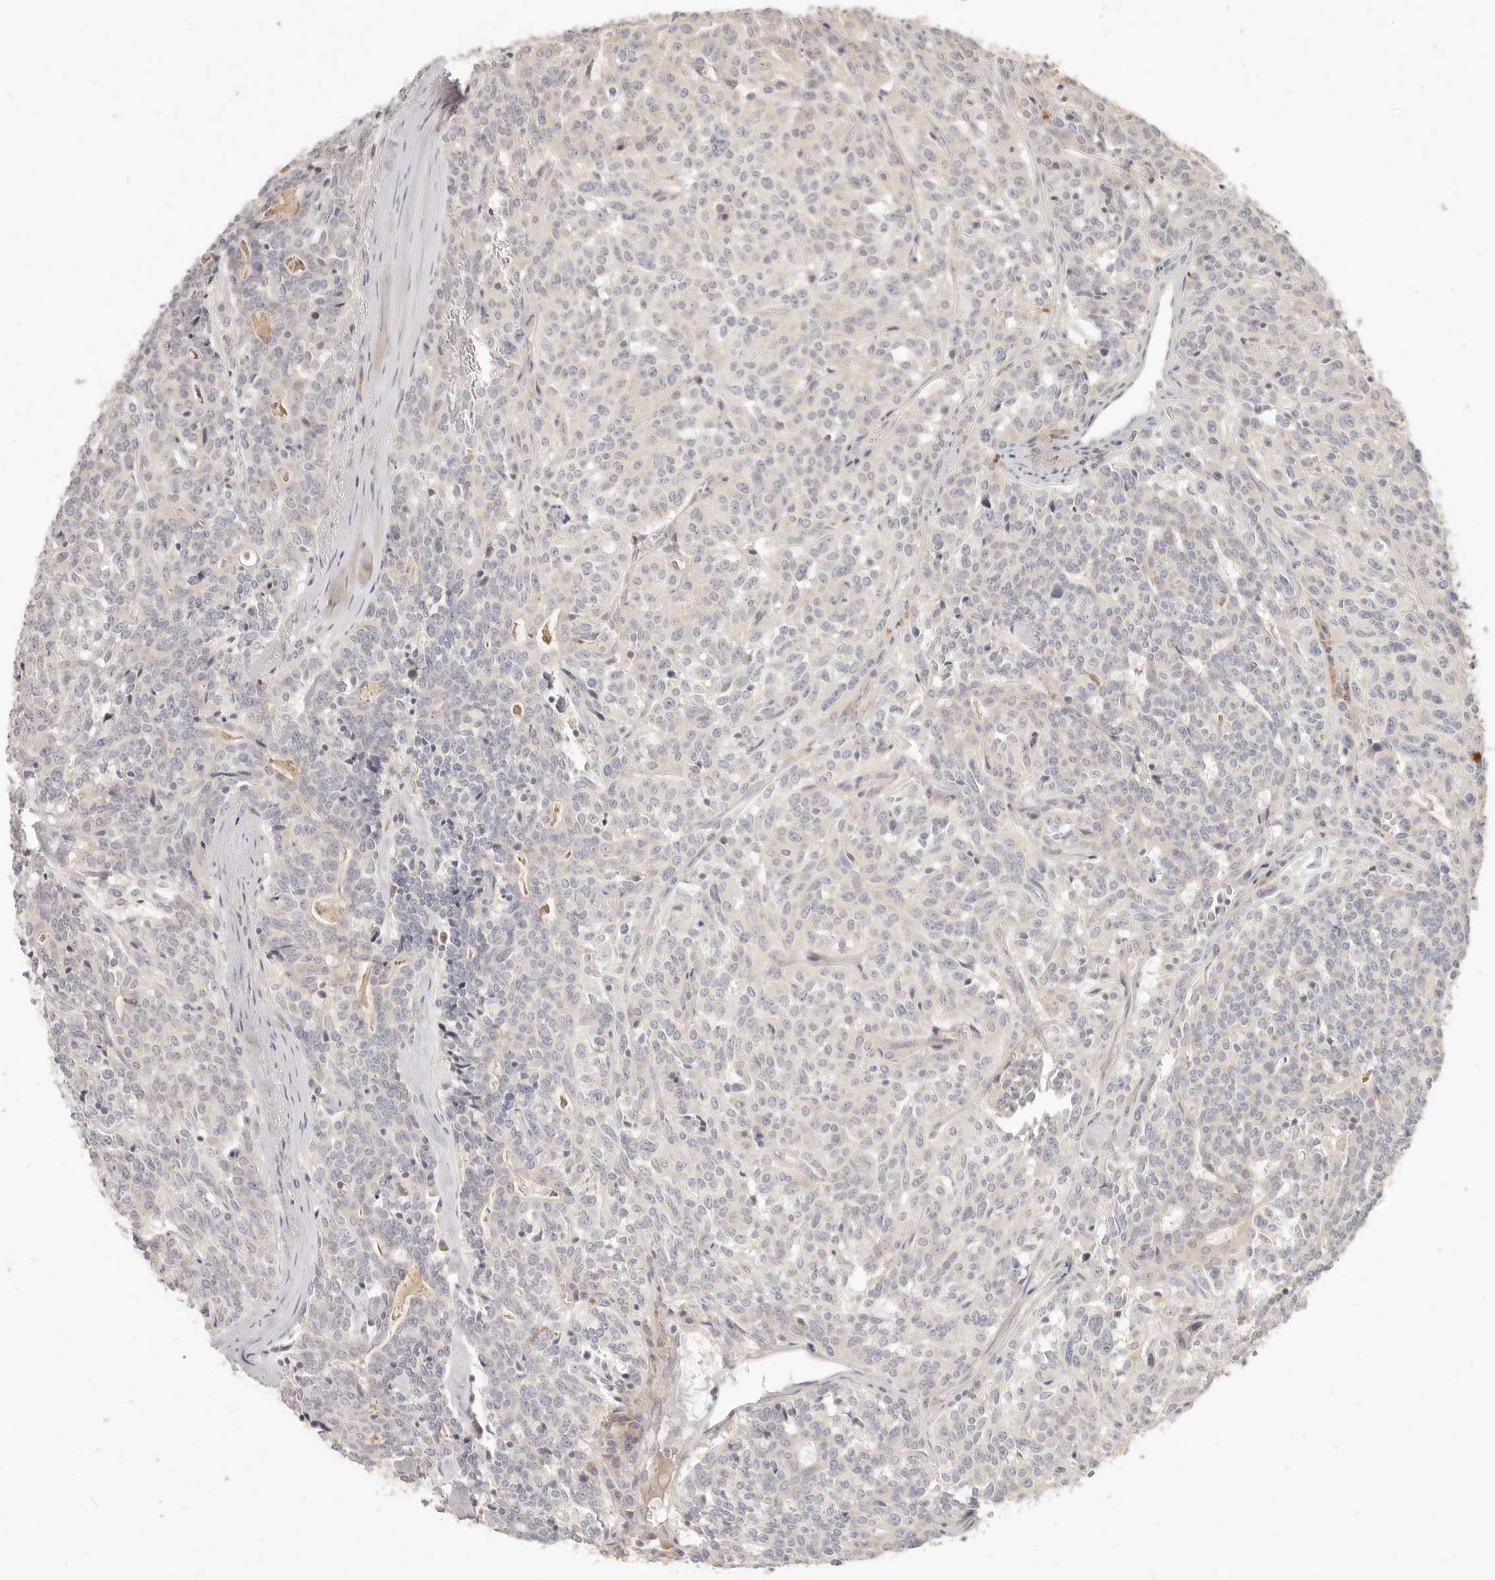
{"staining": {"intensity": "negative", "quantity": "none", "location": "none"}, "tissue": "carcinoid", "cell_type": "Tumor cells", "image_type": "cancer", "snomed": [{"axis": "morphology", "description": "Carcinoid, malignant, NOS"}, {"axis": "topography", "description": "Lung"}], "caption": "An image of carcinoid stained for a protein demonstrates no brown staining in tumor cells.", "gene": "UBXN11", "patient": {"sex": "female", "age": 46}}